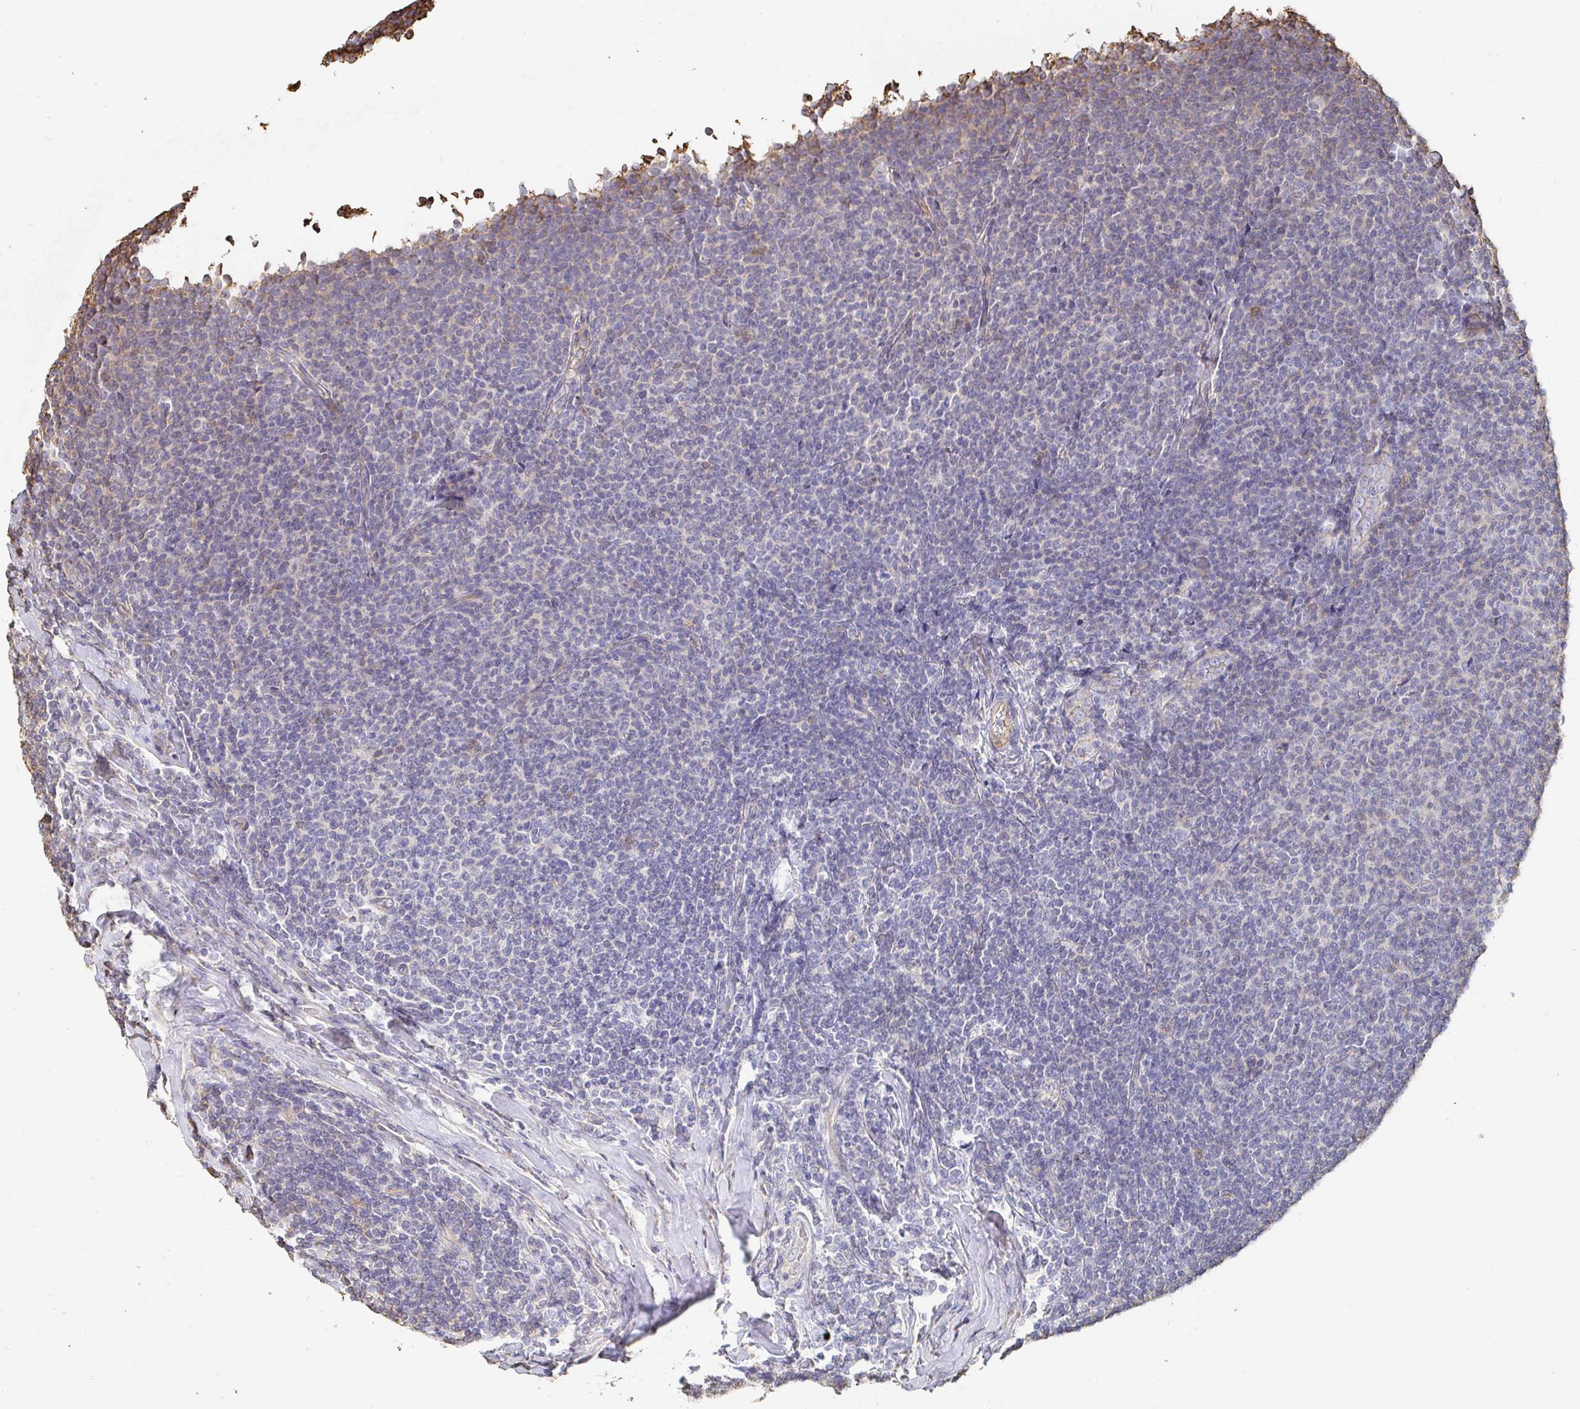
{"staining": {"intensity": "negative", "quantity": "none", "location": "none"}, "tissue": "lymphoma", "cell_type": "Tumor cells", "image_type": "cancer", "snomed": [{"axis": "morphology", "description": "Malignant lymphoma, non-Hodgkin's type, Low grade"}, {"axis": "topography", "description": "Lymph node"}], "caption": "Protein analysis of lymphoma shows no significant expression in tumor cells.", "gene": "PTPN14", "patient": {"sex": "male", "age": 52}}